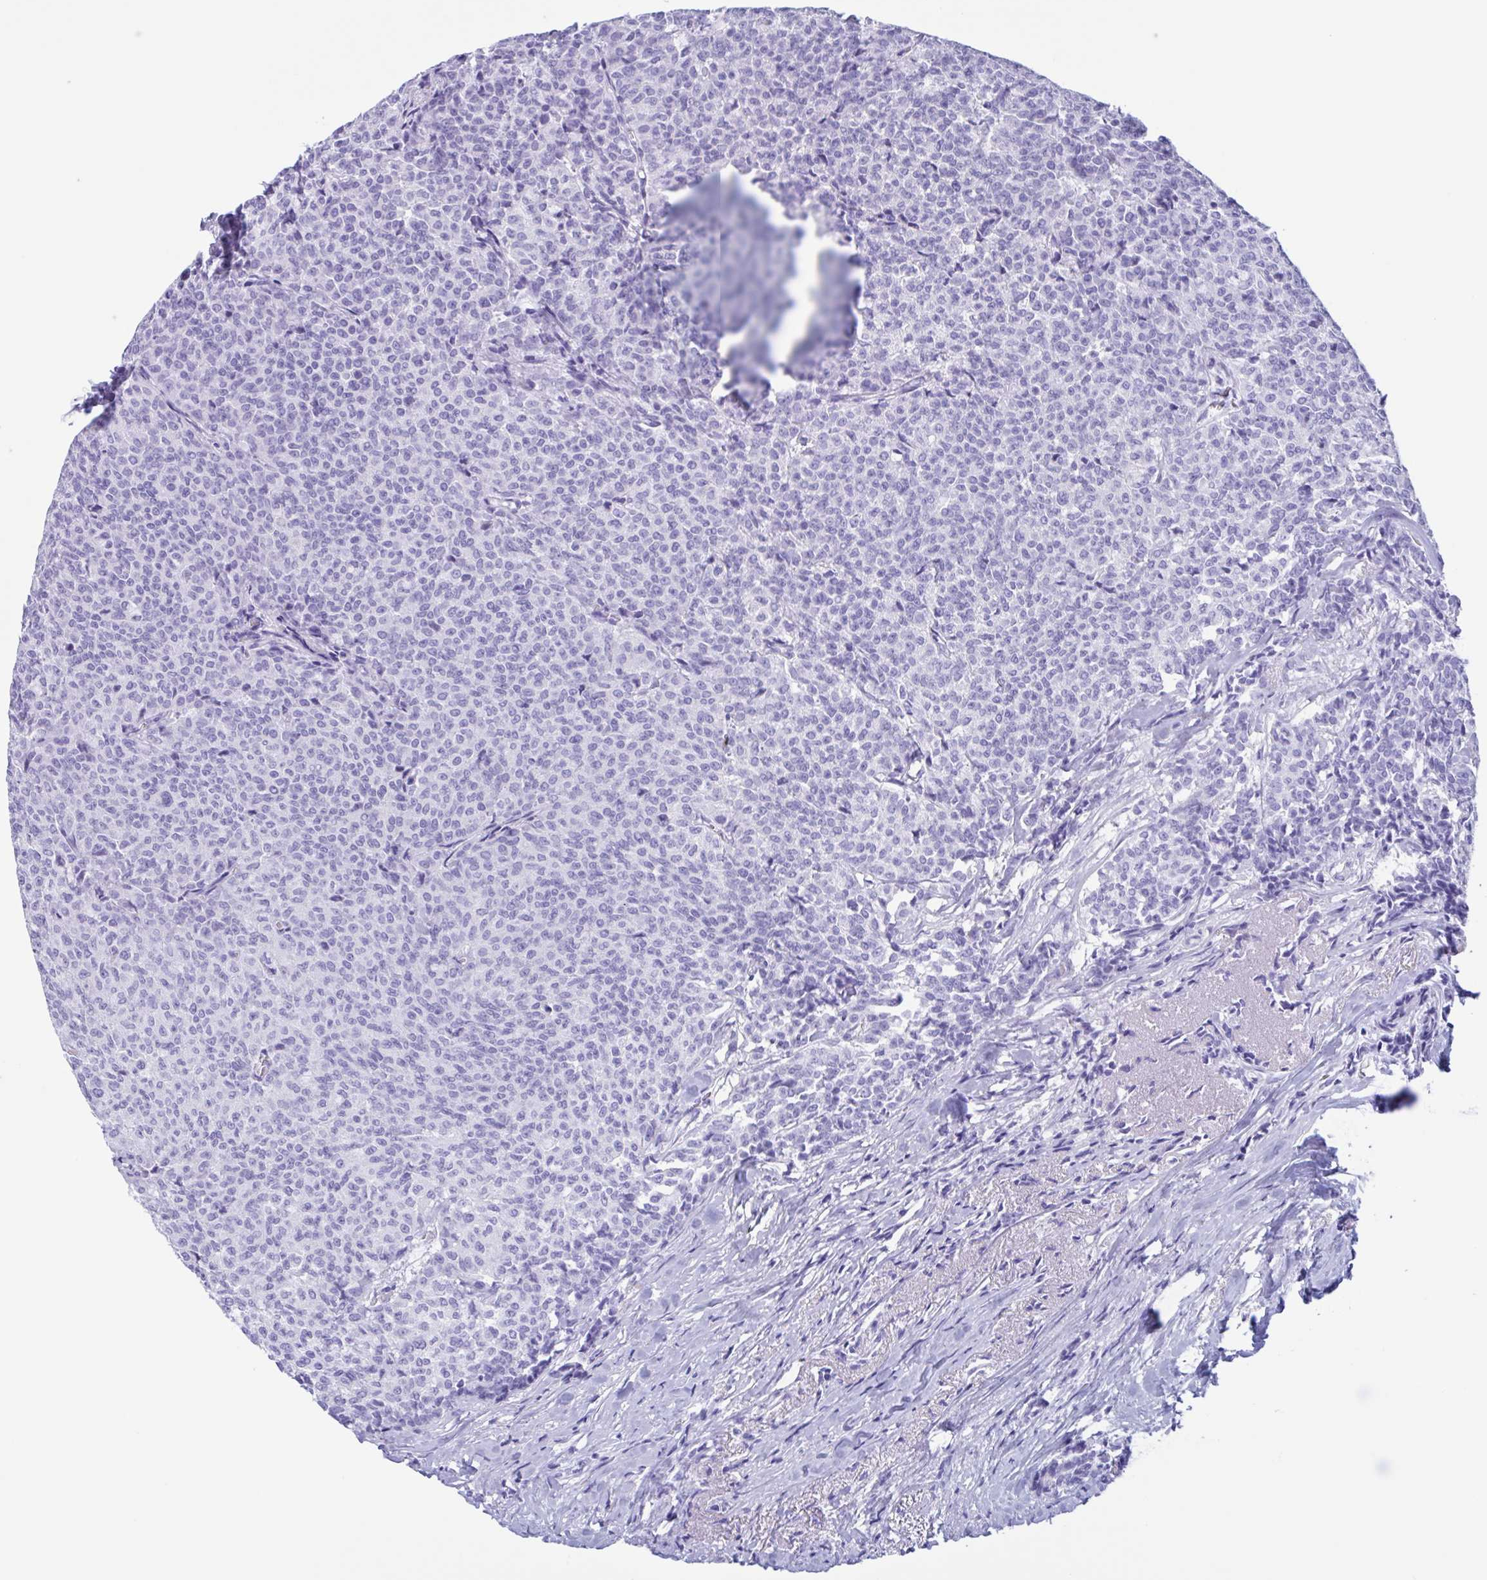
{"staining": {"intensity": "negative", "quantity": "none", "location": "none"}, "tissue": "breast cancer", "cell_type": "Tumor cells", "image_type": "cancer", "snomed": [{"axis": "morphology", "description": "Duct carcinoma"}, {"axis": "topography", "description": "Breast"}], "caption": "Protein analysis of breast infiltrating ductal carcinoma displays no significant expression in tumor cells.", "gene": "ZNF850", "patient": {"sex": "female", "age": 91}}